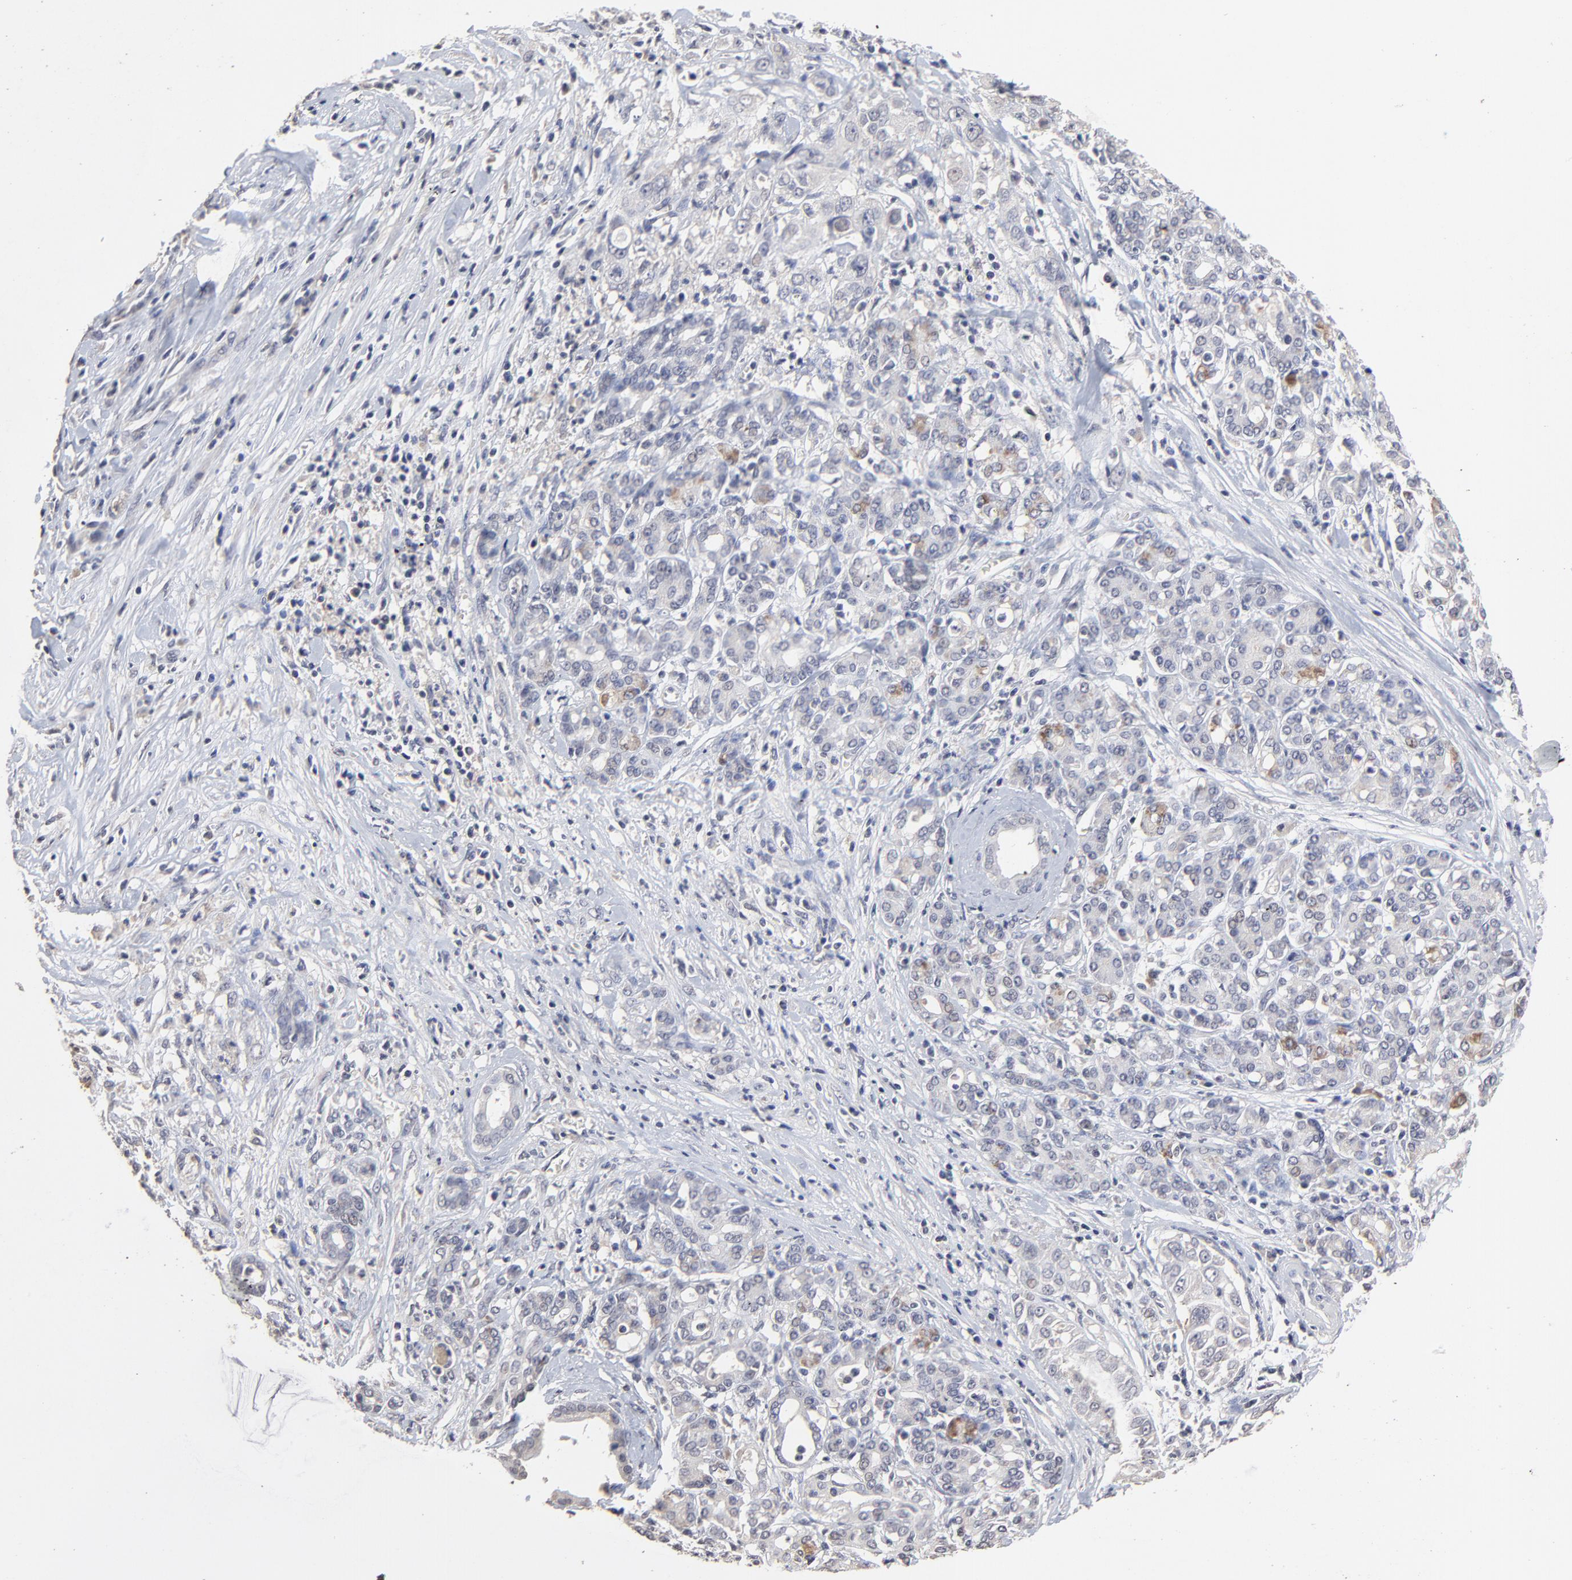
{"staining": {"intensity": "negative", "quantity": "none", "location": "none"}, "tissue": "pancreatic cancer", "cell_type": "Tumor cells", "image_type": "cancer", "snomed": [{"axis": "morphology", "description": "Adenocarcinoma, NOS"}, {"axis": "topography", "description": "Pancreas"}], "caption": "This image is of pancreatic cancer stained with immunohistochemistry (IHC) to label a protein in brown with the nuclei are counter-stained blue. There is no positivity in tumor cells.", "gene": "VPREB3", "patient": {"sex": "female", "age": 52}}